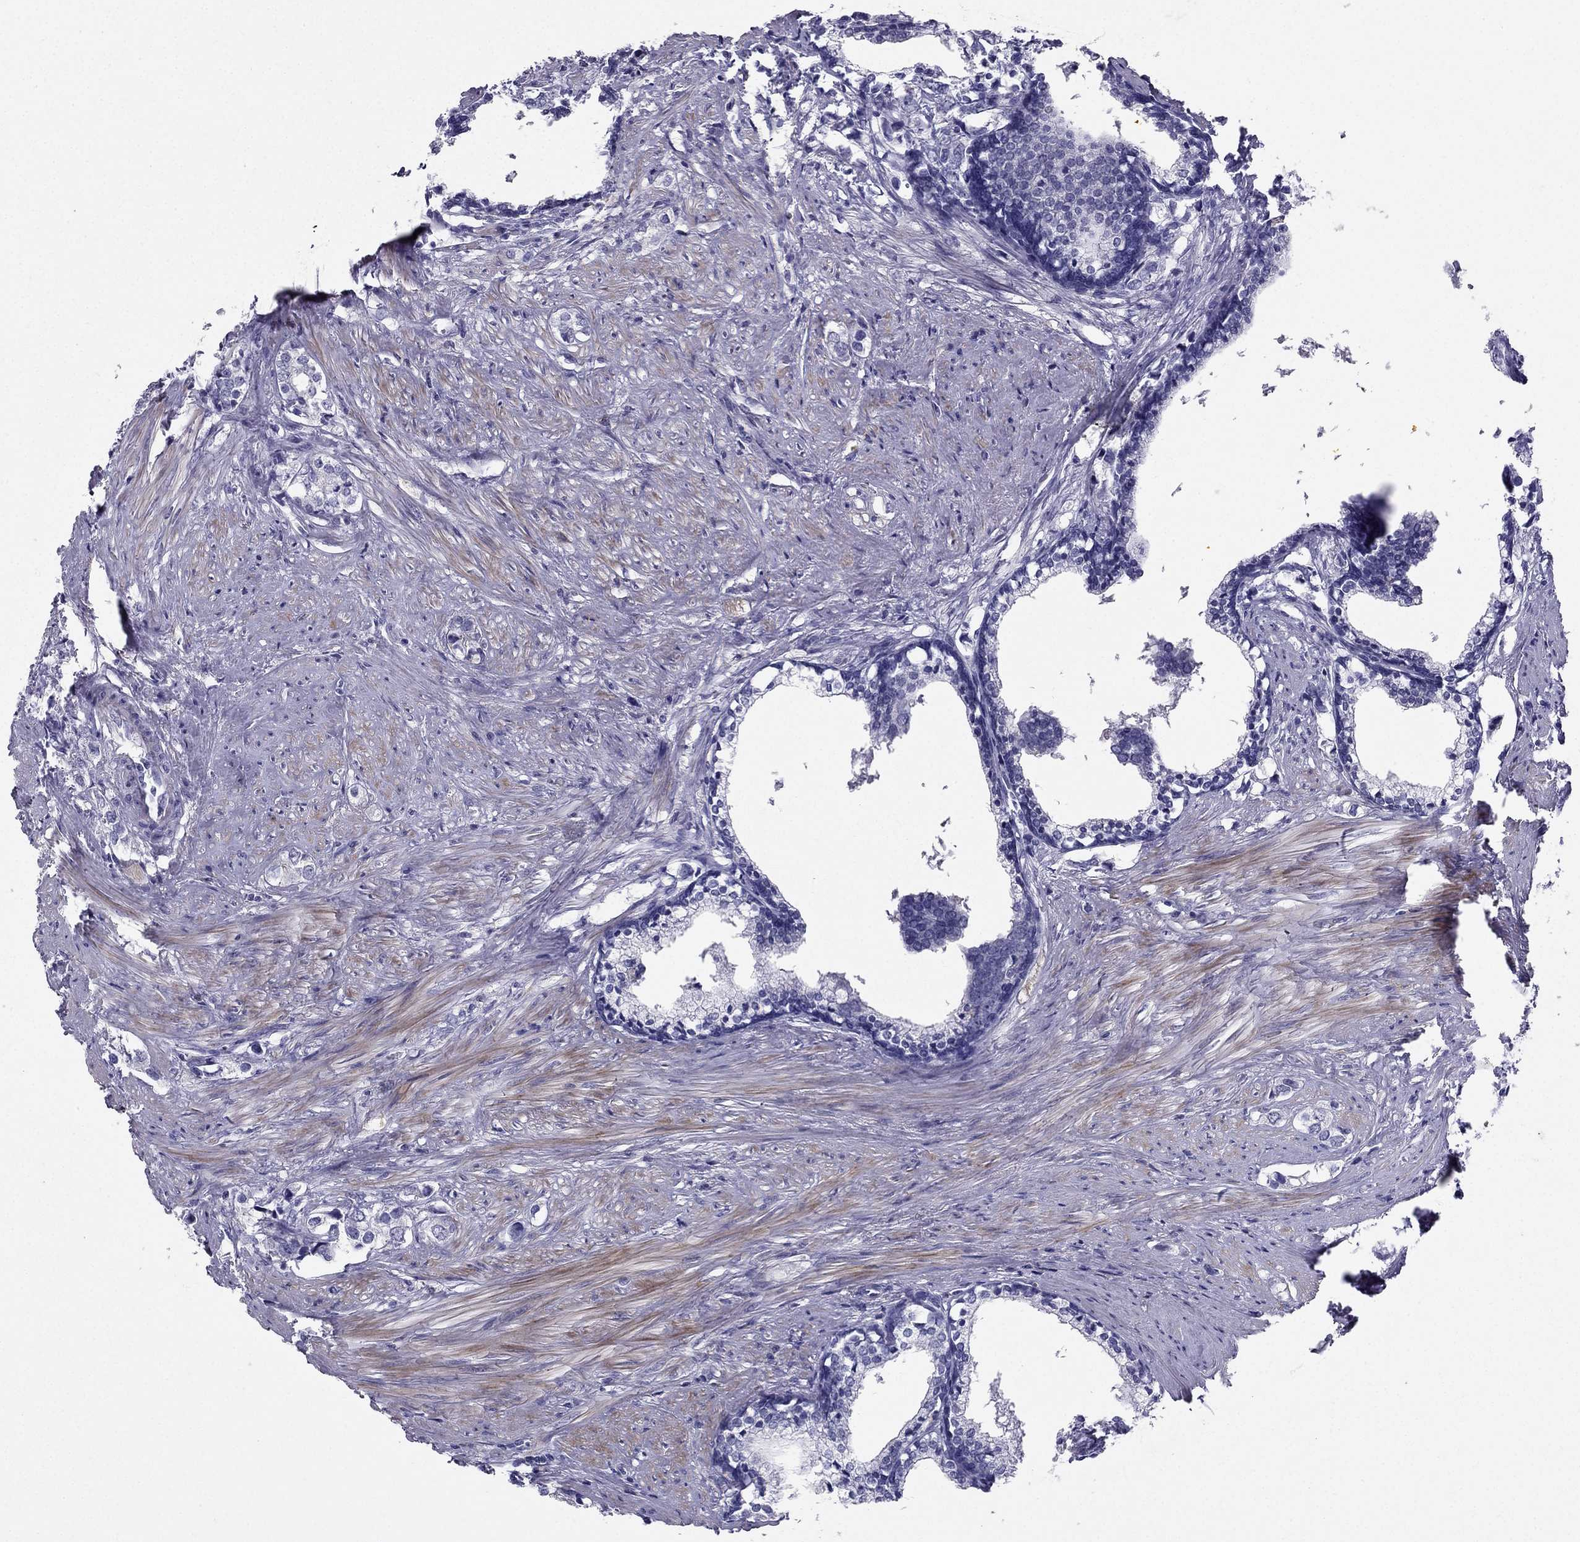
{"staining": {"intensity": "negative", "quantity": "none", "location": "none"}, "tissue": "prostate cancer", "cell_type": "Tumor cells", "image_type": "cancer", "snomed": [{"axis": "morphology", "description": "Adenocarcinoma, NOS"}, {"axis": "topography", "description": "Prostate and seminal vesicle, NOS"}], "caption": "IHC of prostate adenocarcinoma demonstrates no positivity in tumor cells.", "gene": "LMTK3", "patient": {"sex": "male", "age": 63}}